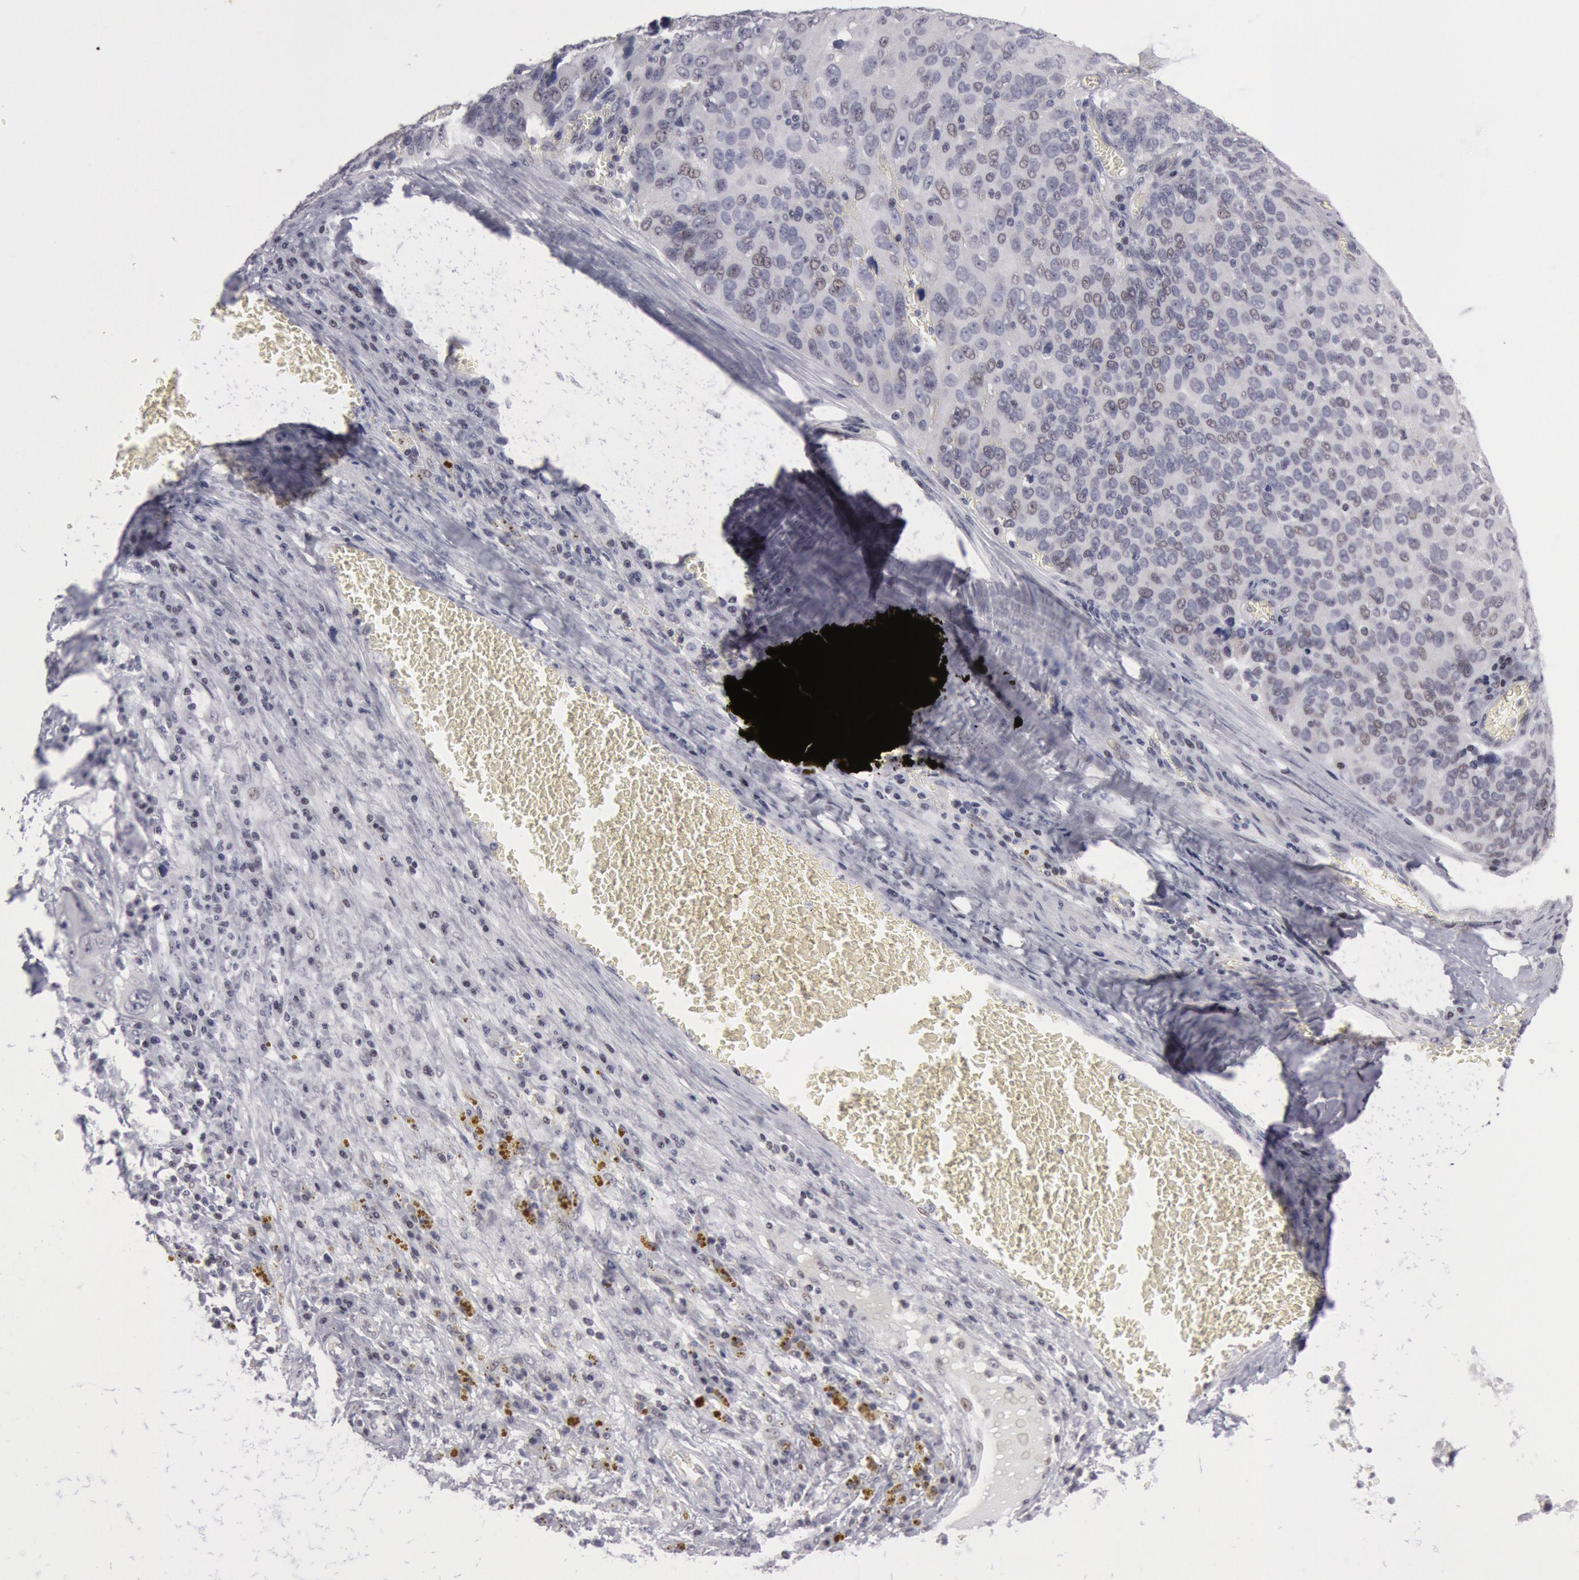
{"staining": {"intensity": "negative", "quantity": "none", "location": "none"}, "tissue": "ovarian cancer", "cell_type": "Tumor cells", "image_type": "cancer", "snomed": [{"axis": "morphology", "description": "Carcinoma, endometroid"}, {"axis": "topography", "description": "Ovary"}], "caption": "DAB (3,3'-diaminobenzidine) immunohistochemical staining of ovarian cancer (endometroid carcinoma) displays no significant expression in tumor cells.", "gene": "JOSD1", "patient": {"sex": "female", "age": 75}}